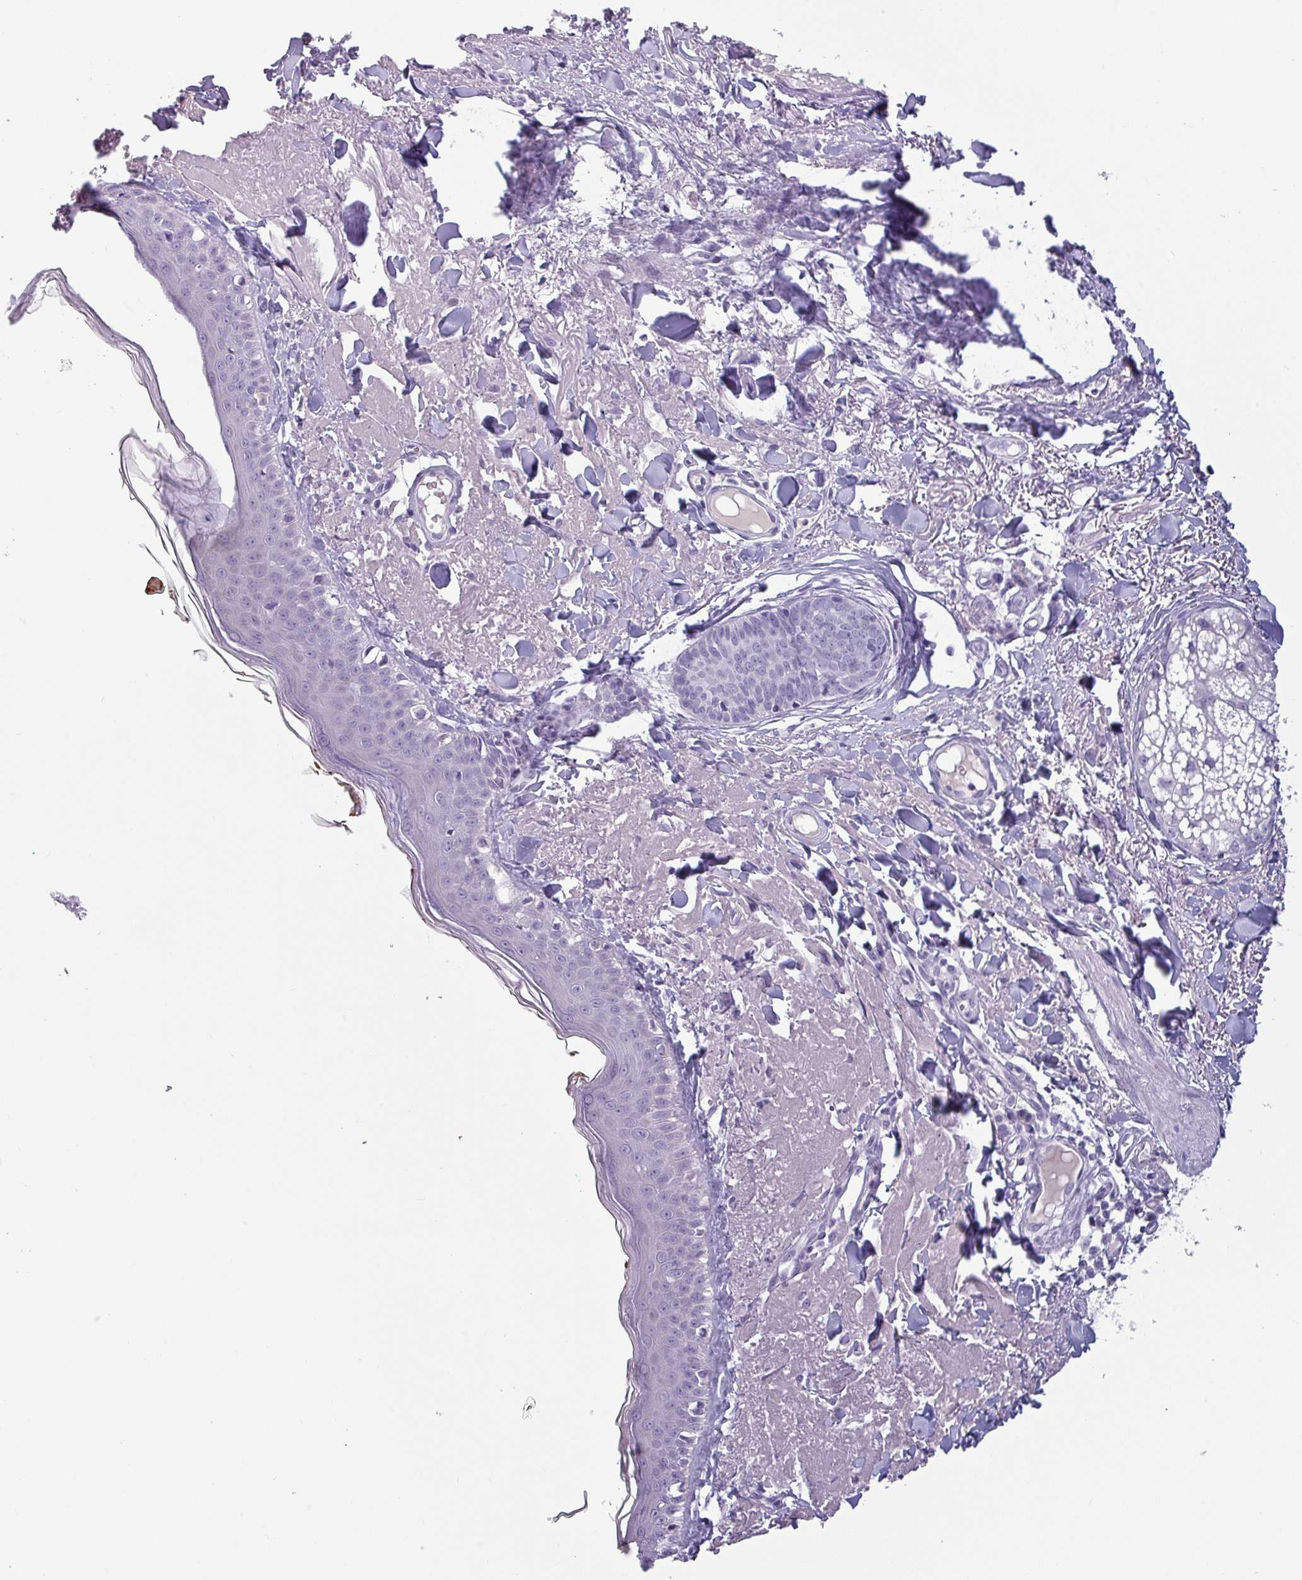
{"staining": {"intensity": "negative", "quantity": "none", "location": "none"}, "tissue": "skin", "cell_type": "Fibroblasts", "image_type": "normal", "snomed": [{"axis": "morphology", "description": "Normal tissue, NOS"}, {"axis": "morphology", "description": "Malignant melanoma, NOS"}, {"axis": "topography", "description": "Skin"}], "caption": "Protein analysis of normal skin demonstrates no significant positivity in fibroblasts. Brightfield microscopy of immunohistochemistry stained with DAB (3,3'-diaminobenzidine) (brown) and hematoxylin (blue), captured at high magnification.", "gene": "SLC26A9", "patient": {"sex": "male", "age": 80}}